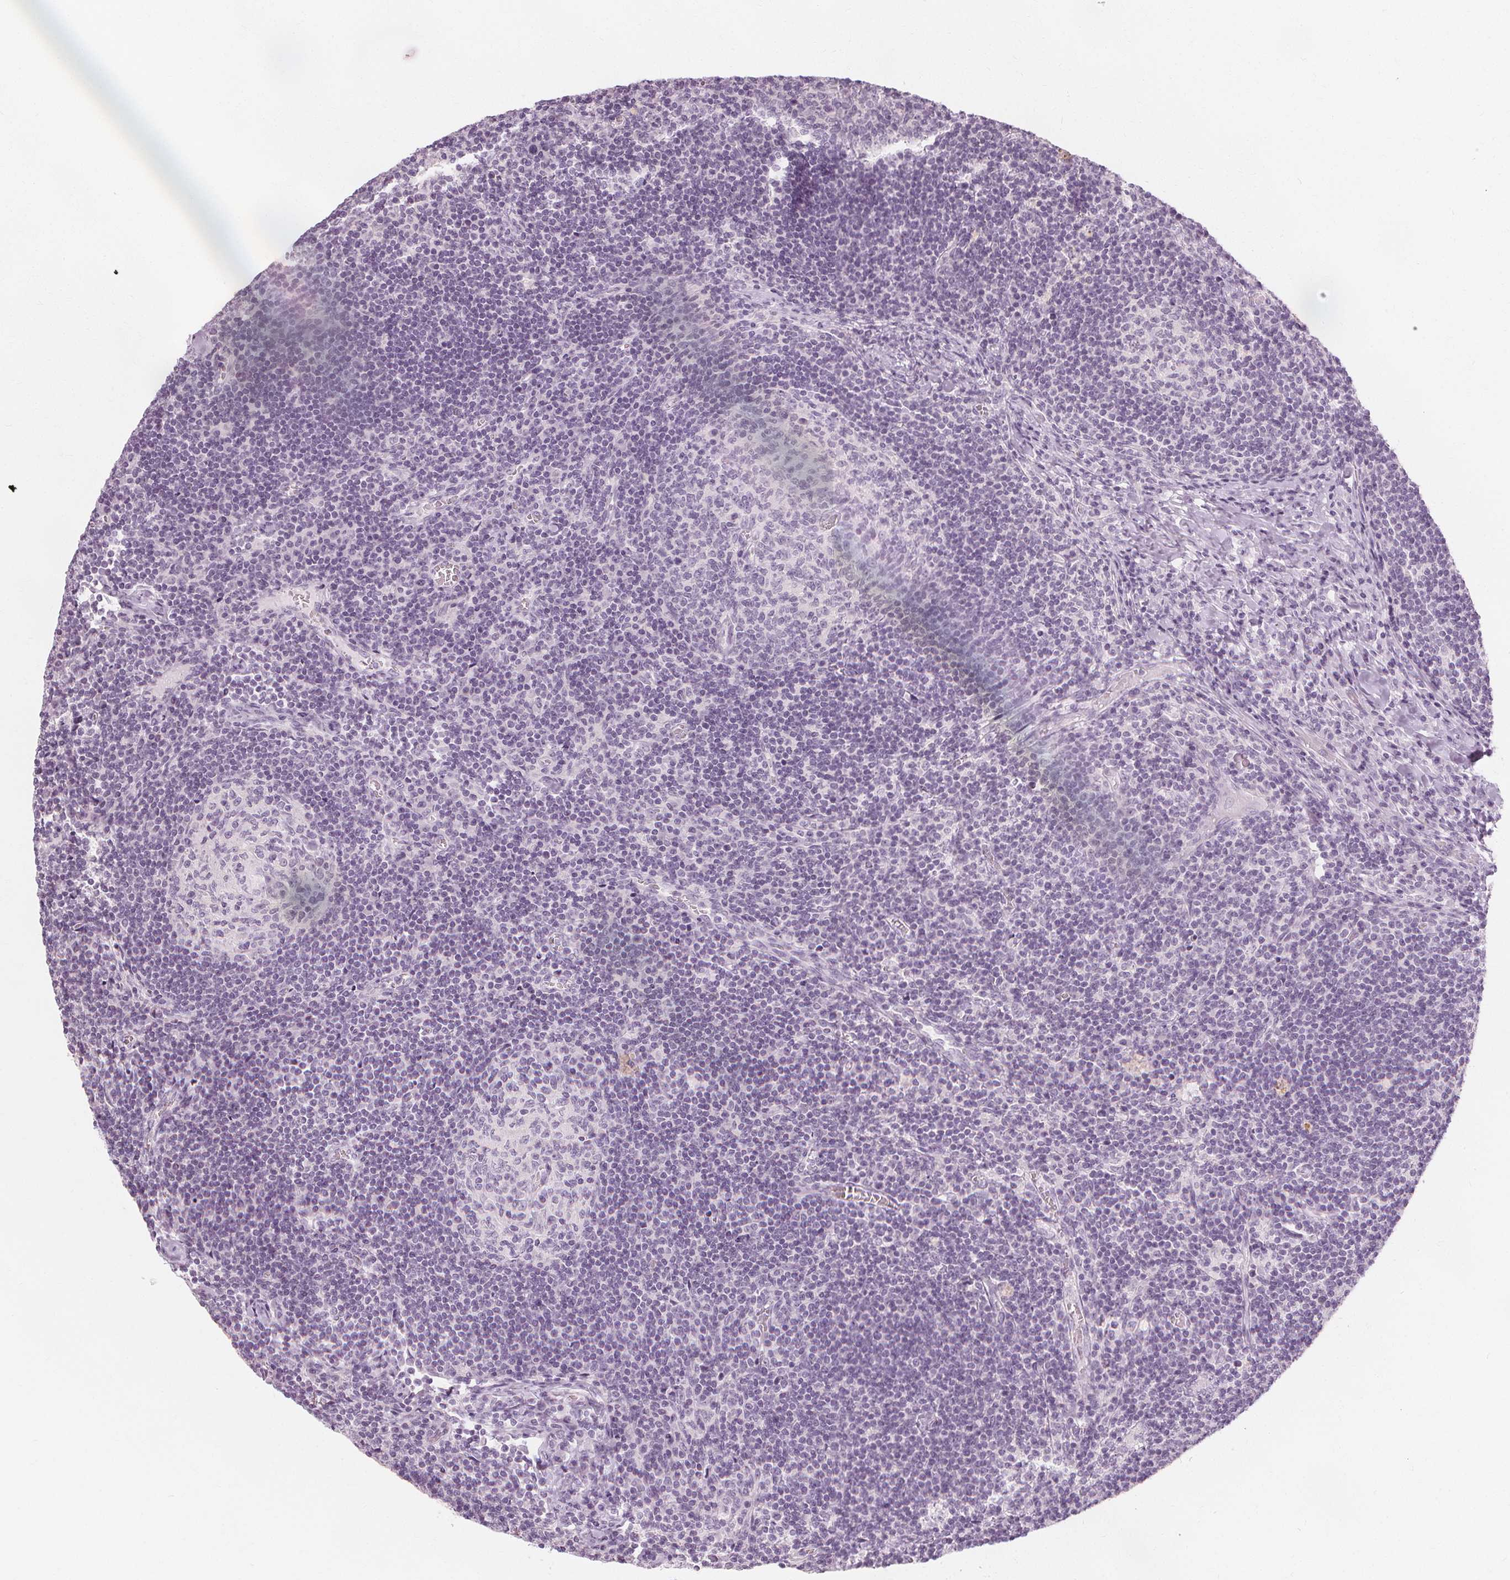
{"staining": {"intensity": "negative", "quantity": "none", "location": "none"}, "tissue": "lymph node", "cell_type": "Germinal center cells", "image_type": "normal", "snomed": [{"axis": "morphology", "description": "Normal tissue, NOS"}, {"axis": "topography", "description": "Lymph node"}], "caption": "IHC micrograph of benign lymph node: human lymph node stained with DAB displays no significant protein staining in germinal center cells.", "gene": "MUC12", "patient": {"sex": "male", "age": 67}}